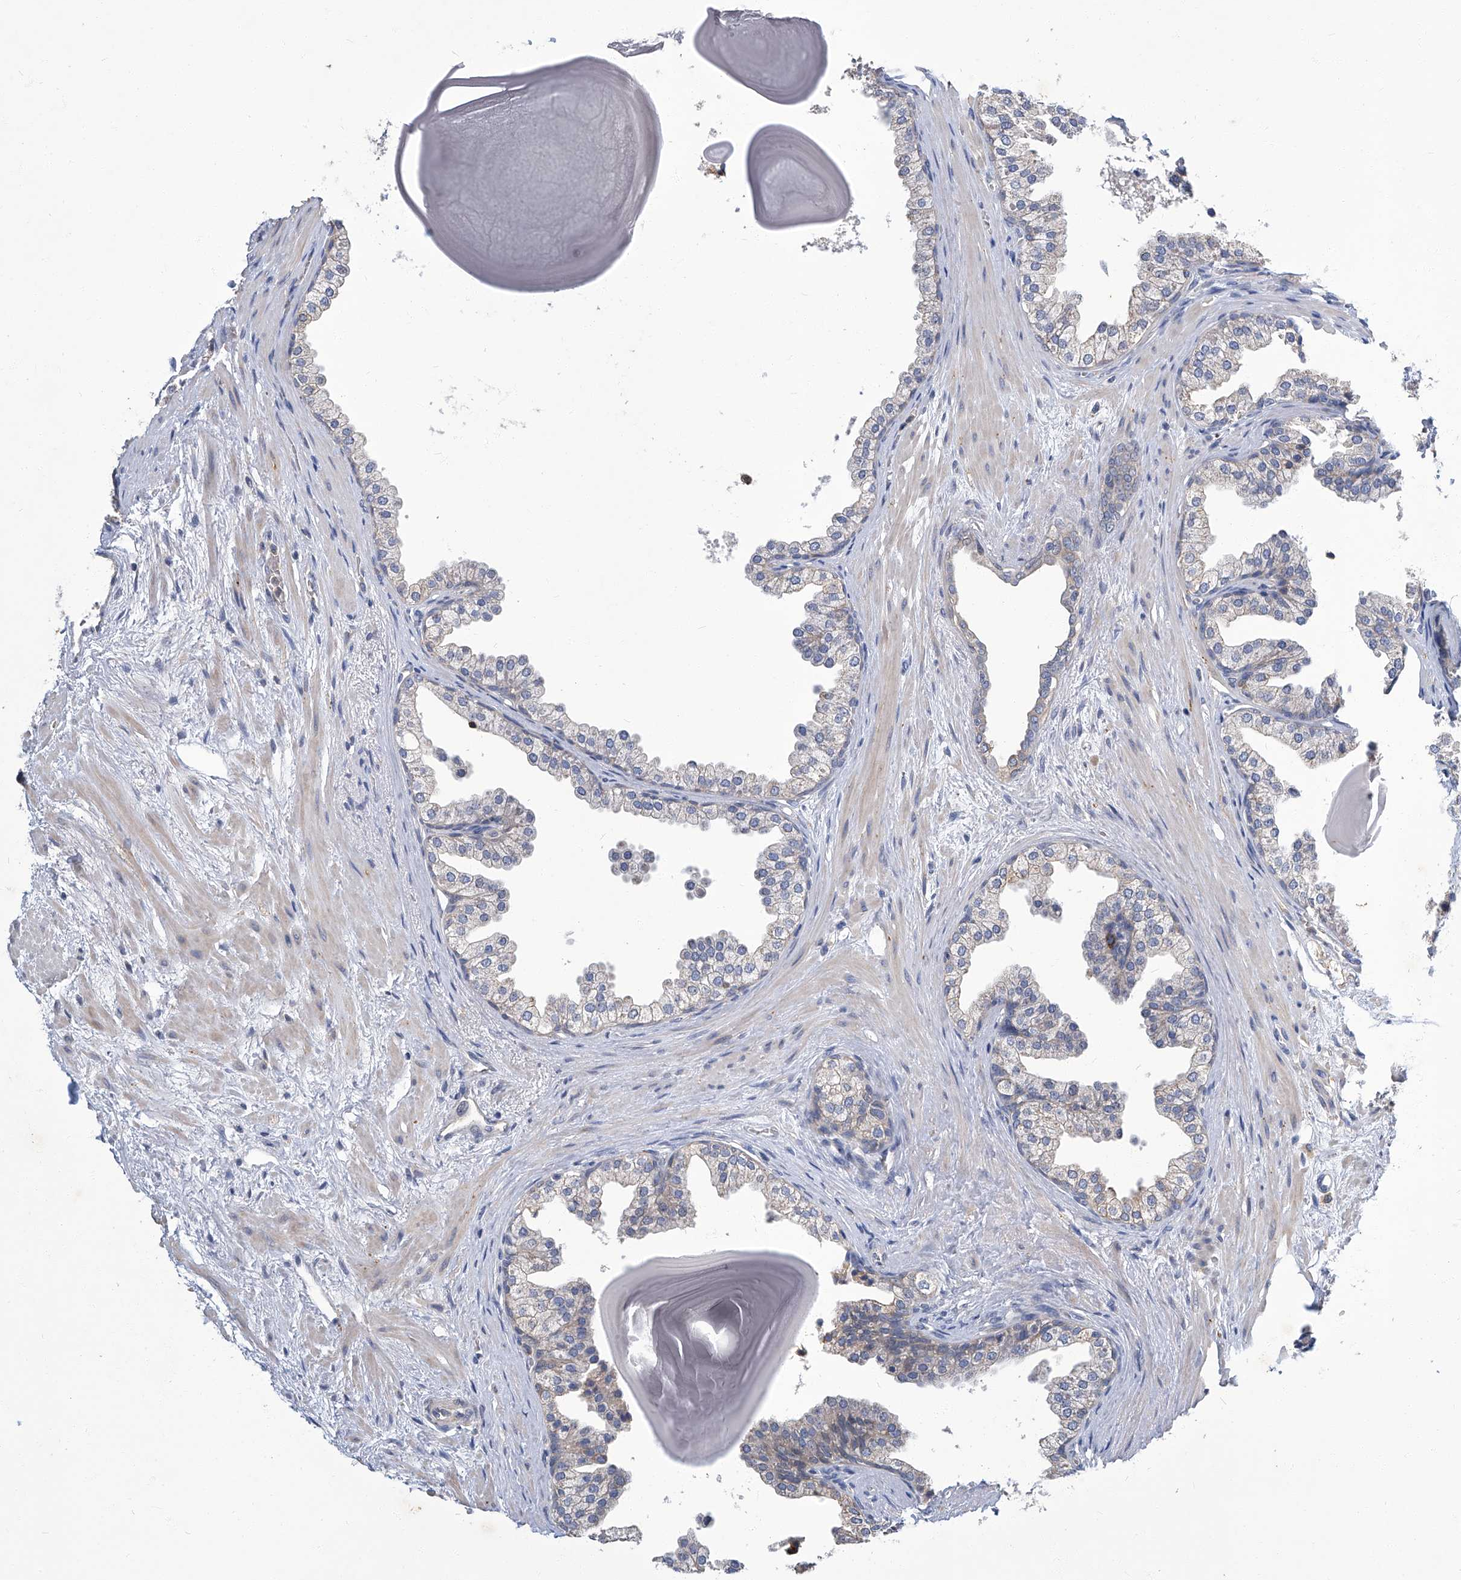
{"staining": {"intensity": "negative", "quantity": "none", "location": "none"}, "tissue": "prostate", "cell_type": "Glandular cells", "image_type": "normal", "snomed": [{"axis": "morphology", "description": "Normal tissue, NOS"}, {"axis": "topography", "description": "Prostate"}], "caption": "Immunohistochemistry (IHC) of benign human prostate demonstrates no positivity in glandular cells. Nuclei are stained in blue.", "gene": "TGFBR1", "patient": {"sex": "male", "age": 48}}